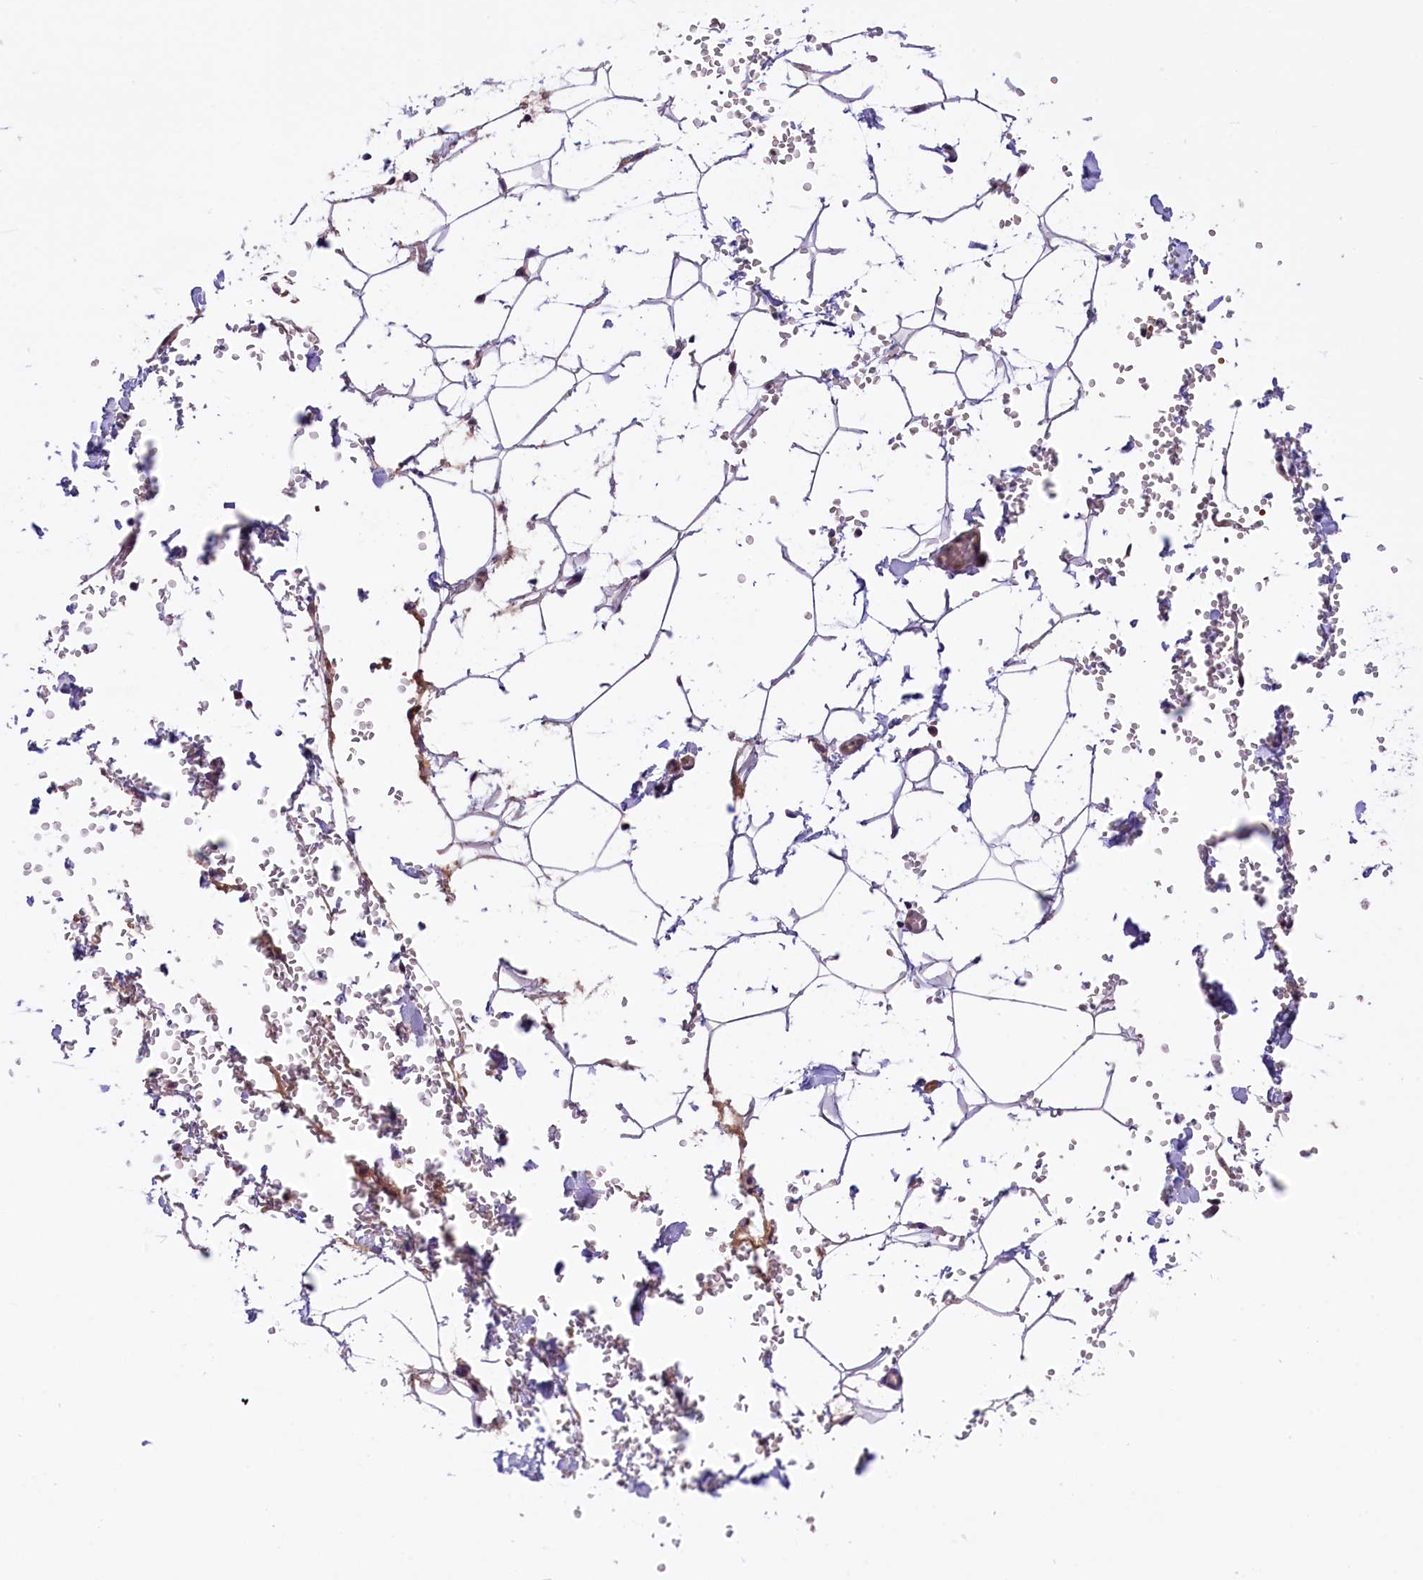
{"staining": {"intensity": "negative", "quantity": "none", "location": "none"}, "tissue": "adipose tissue", "cell_type": "Adipocytes", "image_type": "normal", "snomed": [{"axis": "morphology", "description": "Normal tissue, NOS"}, {"axis": "topography", "description": "Gallbladder"}, {"axis": "topography", "description": "Peripheral nerve tissue"}], "caption": "This is an immunohistochemistry histopathology image of unremarkable adipose tissue. There is no staining in adipocytes.", "gene": "CCDC32", "patient": {"sex": "male", "age": 38}}